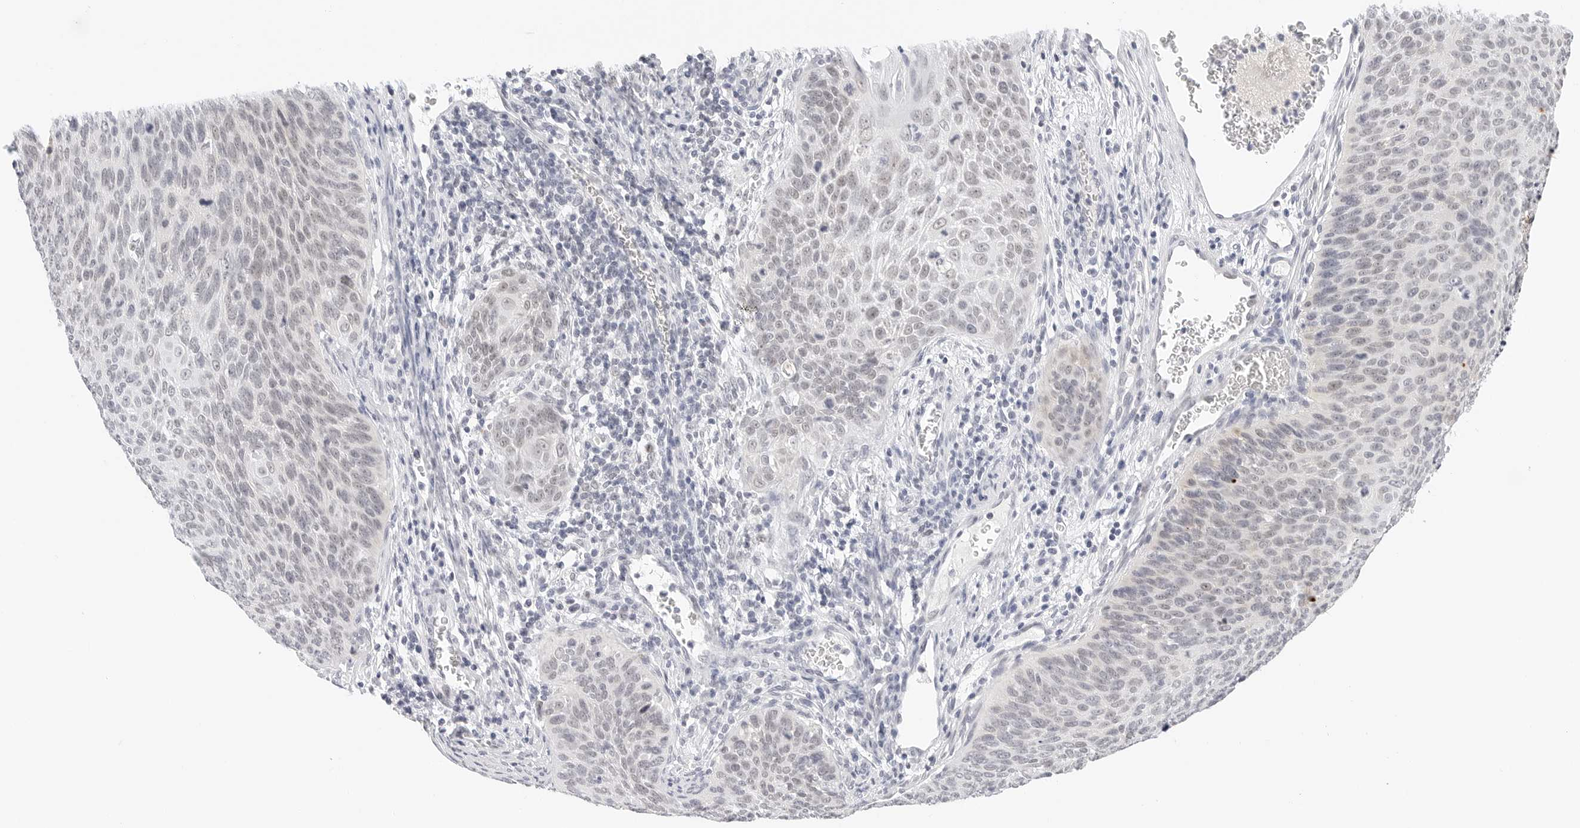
{"staining": {"intensity": "weak", "quantity": "<25%", "location": "nuclear"}, "tissue": "cervical cancer", "cell_type": "Tumor cells", "image_type": "cancer", "snomed": [{"axis": "morphology", "description": "Squamous cell carcinoma, NOS"}, {"axis": "topography", "description": "Cervix"}], "caption": "The histopathology image demonstrates no staining of tumor cells in squamous cell carcinoma (cervical). The staining was performed using DAB (3,3'-diaminobenzidine) to visualize the protein expression in brown, while the nuclei were stained in blue with hematoxylin (Magnification: 20x).", "gene": "TSEN2", "patient": {"sex": "female", "age": 55}}